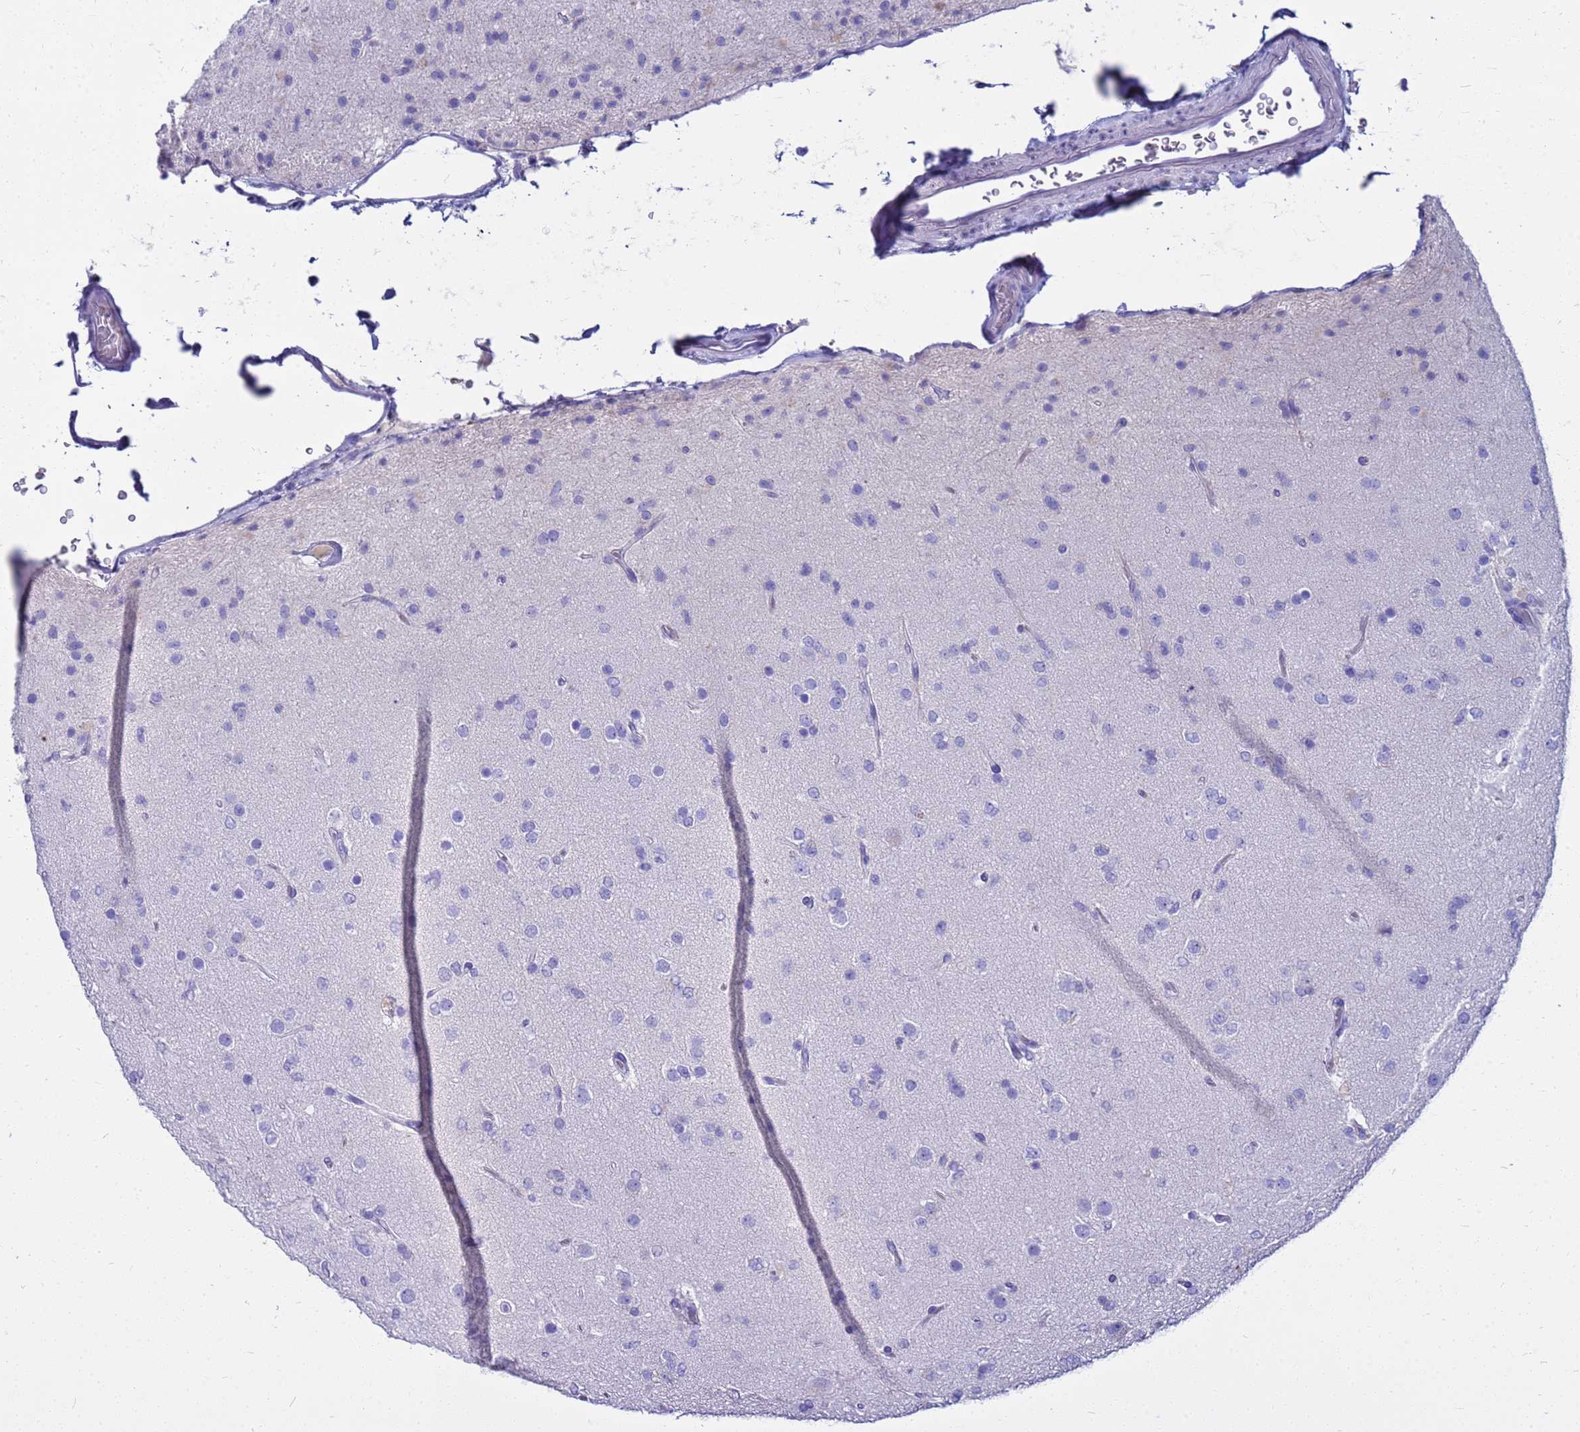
{"staining": {"intensity": "negative", "quantity": "none", "location": "none"}, "tissue": "glioma", "cell_type": "Tumor cells", "image_type": "cancer", "snomed": [{"axis": "morphology", "description": "Glioma, malignant, Low grade"}, {"axis": "topography", "description": "Brain"}], "caption": "Immunohistochemical staining of malignant low-grade glioma shows no significant positivity in tumor cells. The staining is performed using DAB (3,3'-diaminobenzidine) brown chromogen with nuclei counter-stained in using hematoxylin.", "gene": "SYCN", "patient": {"sex": "male", "age": 65}}